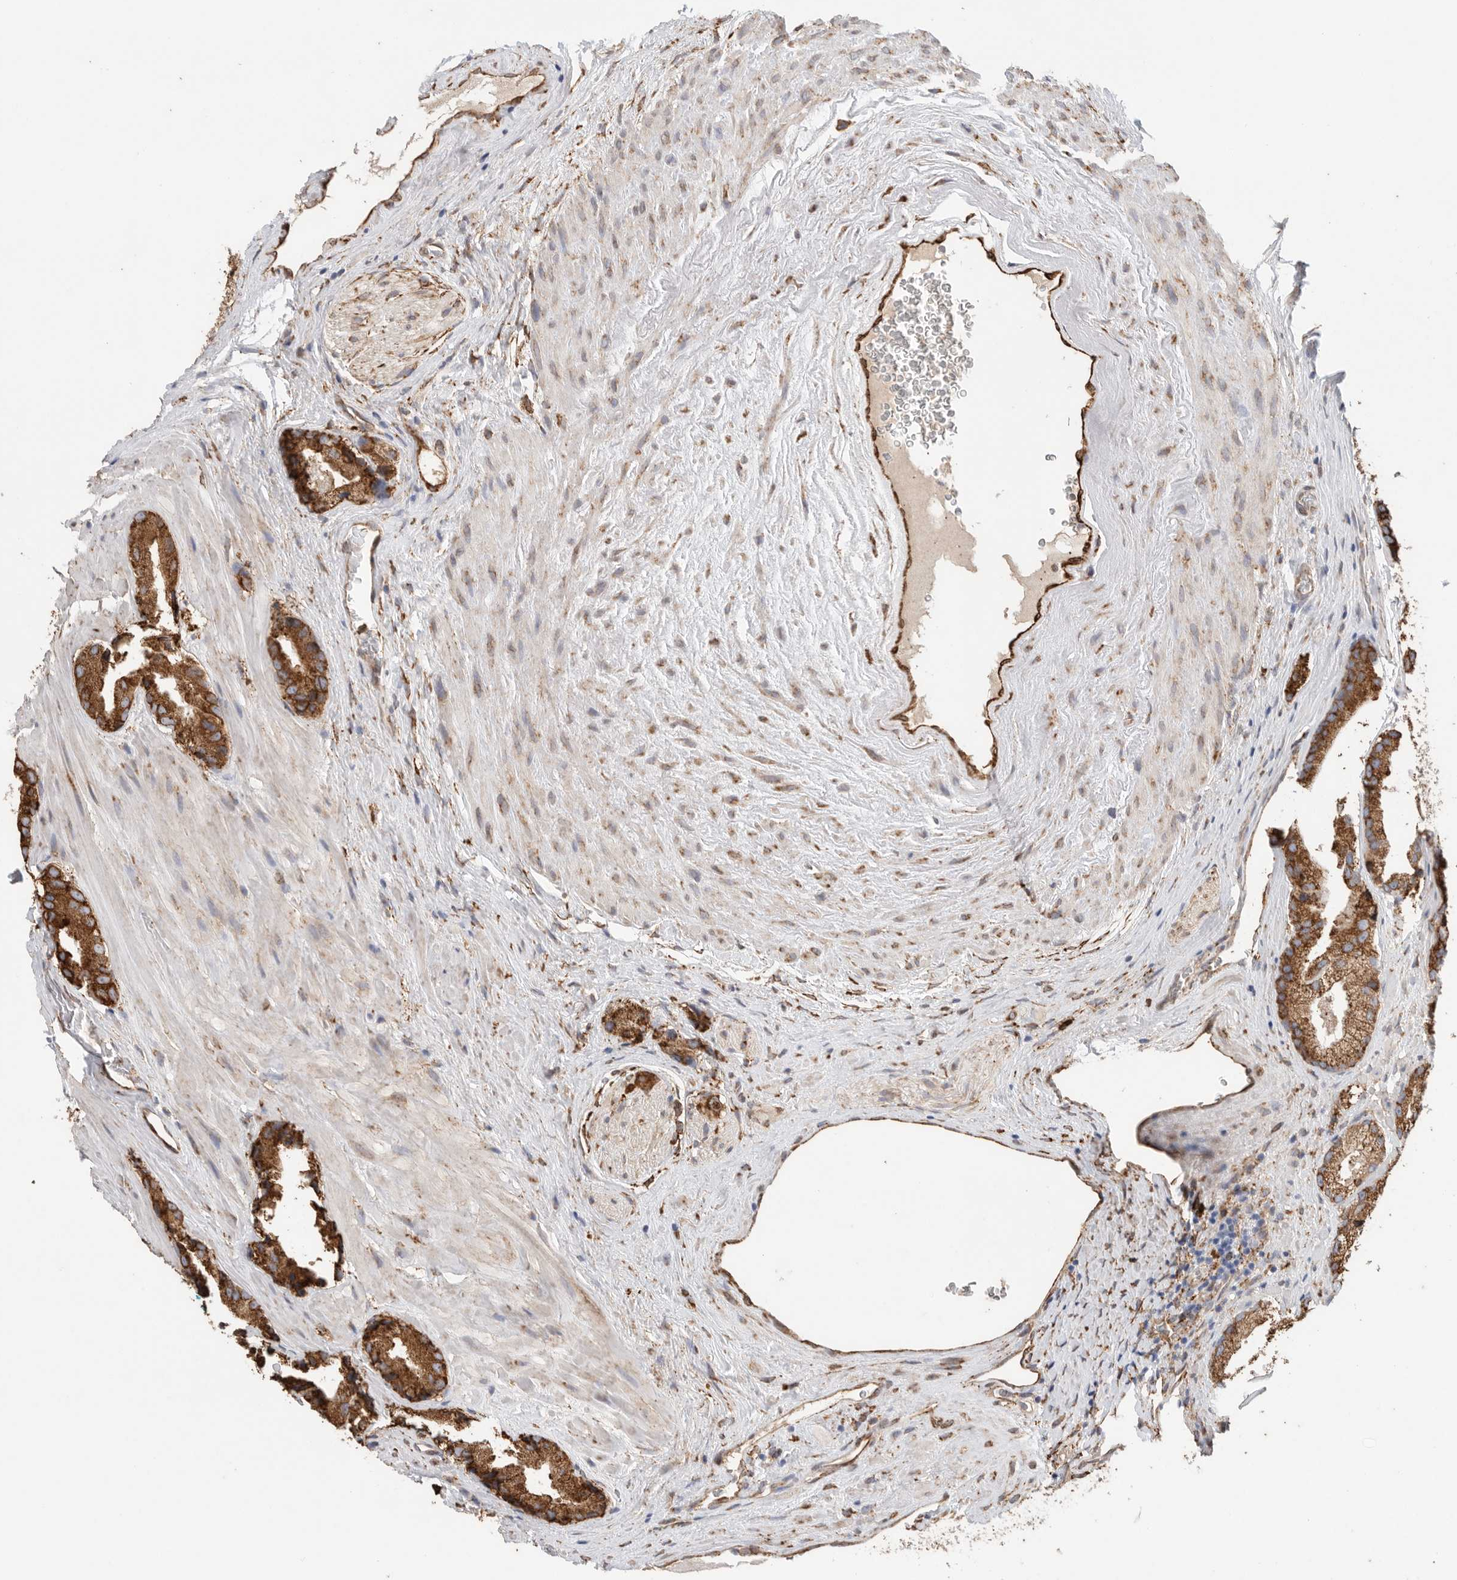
{"staining": {"intensity": "strong", "quantity": ">75%", "location": "cytoplasmic/membranous"}, "tissue": "prostate cancer", "cell_type": "Tumor cells", "image_type": "cancer", "snomed": [{"axis": "morphology", "description": "Adenocarcinoma, High grade"}, {"axis": "topography", "description": "Prostate"}], "caption": "Approximately >75% of tumor cells in human prostate cancer show strong cytoplasmic/membranous protein expression as visualized by brown immunohistochemical staining.", "gene": "BLOC1S5", "patient": {"sex": "male", "age": 63}}